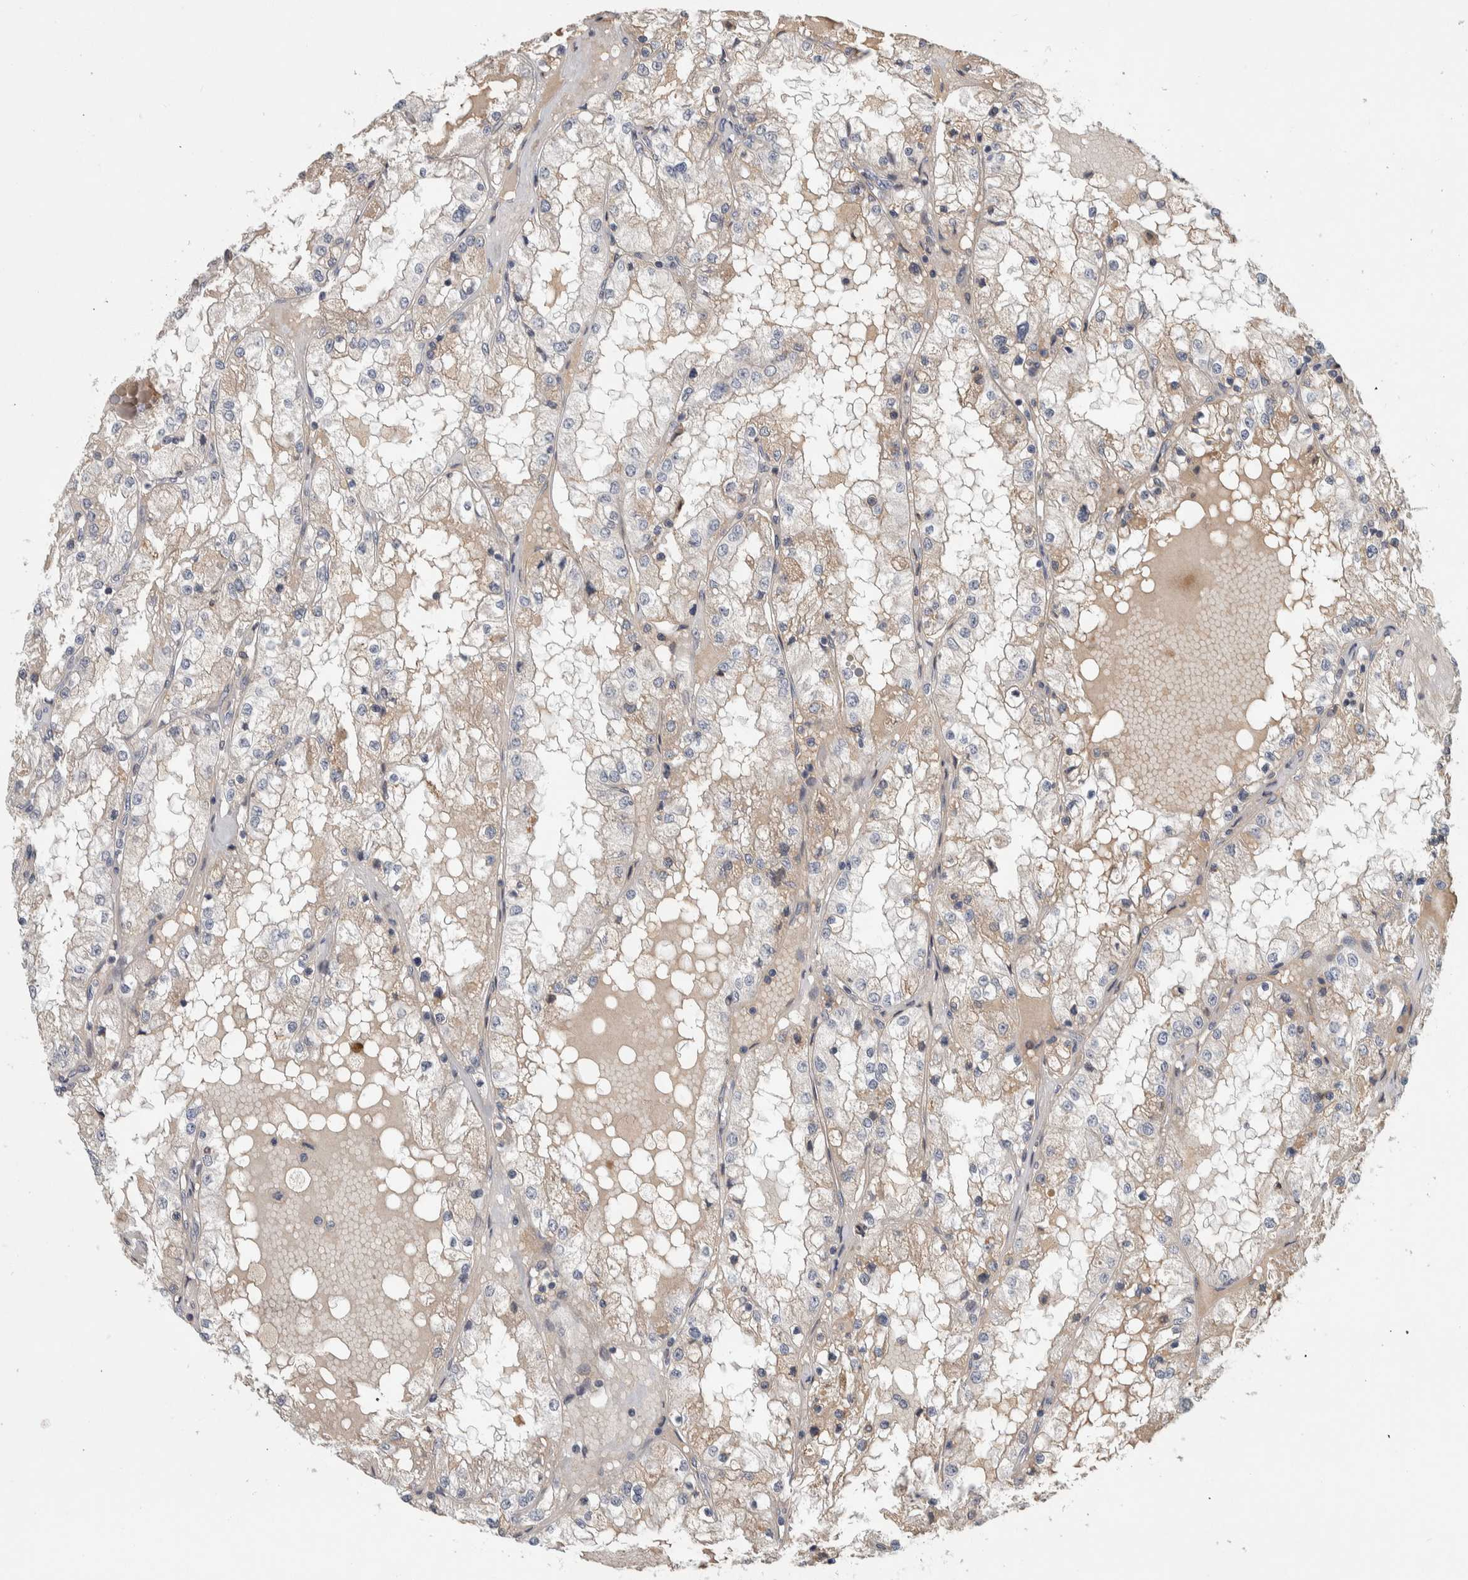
{"staining": {"intensity": "weak", "quantity": "25%-75%", "location": "cytoplasmic/membranous"}, "tissue": "renal cancer", "cell_type": "Tumor cells", "image_type": "cancer", "snomed": [{"axis": "morphology", "description": "Adenocarcinoma, NOS"}, {"axis": "topography", "description": "Kidney"}], "caption": "A photomicrograph of human renal cancer stained for a protein reveals weak cytoplasmic/membranous brown staining in tumor cells.", "gene": "CHRM3", "patient": {"sex": "male", "age": 68}}